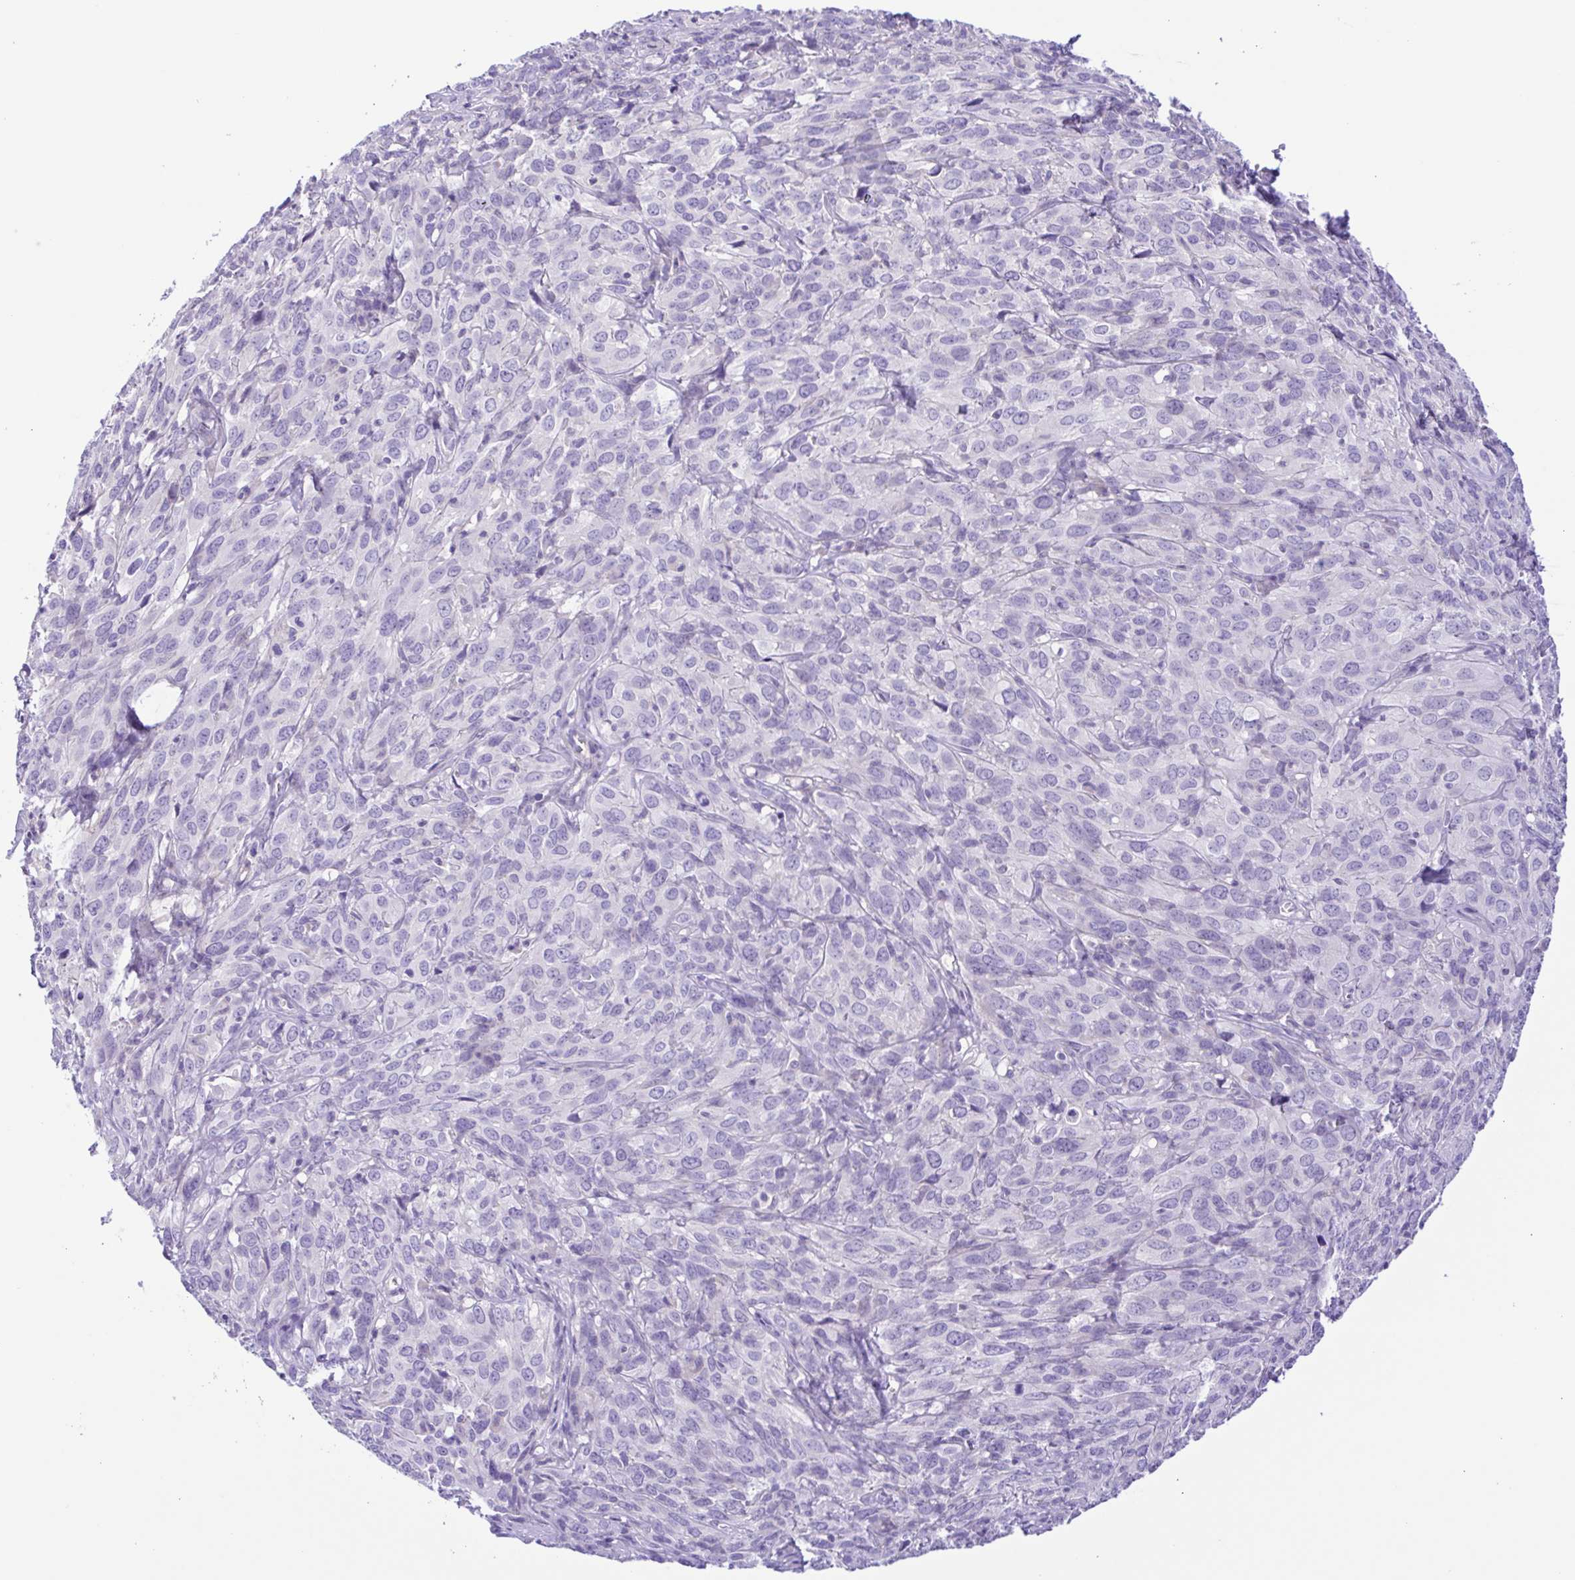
{"staining": {"intensity": "negative", "quantity": "none", "location": "none"}, "tissue": "cervical cancer", "cell_type": "Tumor cells", "image_type": "cancer", "snomed": [{"axis": "morphology", "description": "Squamous cell carcinoma, NOS"}, {"axis": "topography", "description": "Cervix"}], "caption": "Immunohistochemical staining of human cervical squamous cell carcinoma reveals no significant positivity in tumor cells.", "gene": "ISM2", "patient": {"sex": "female", "age": 51}}